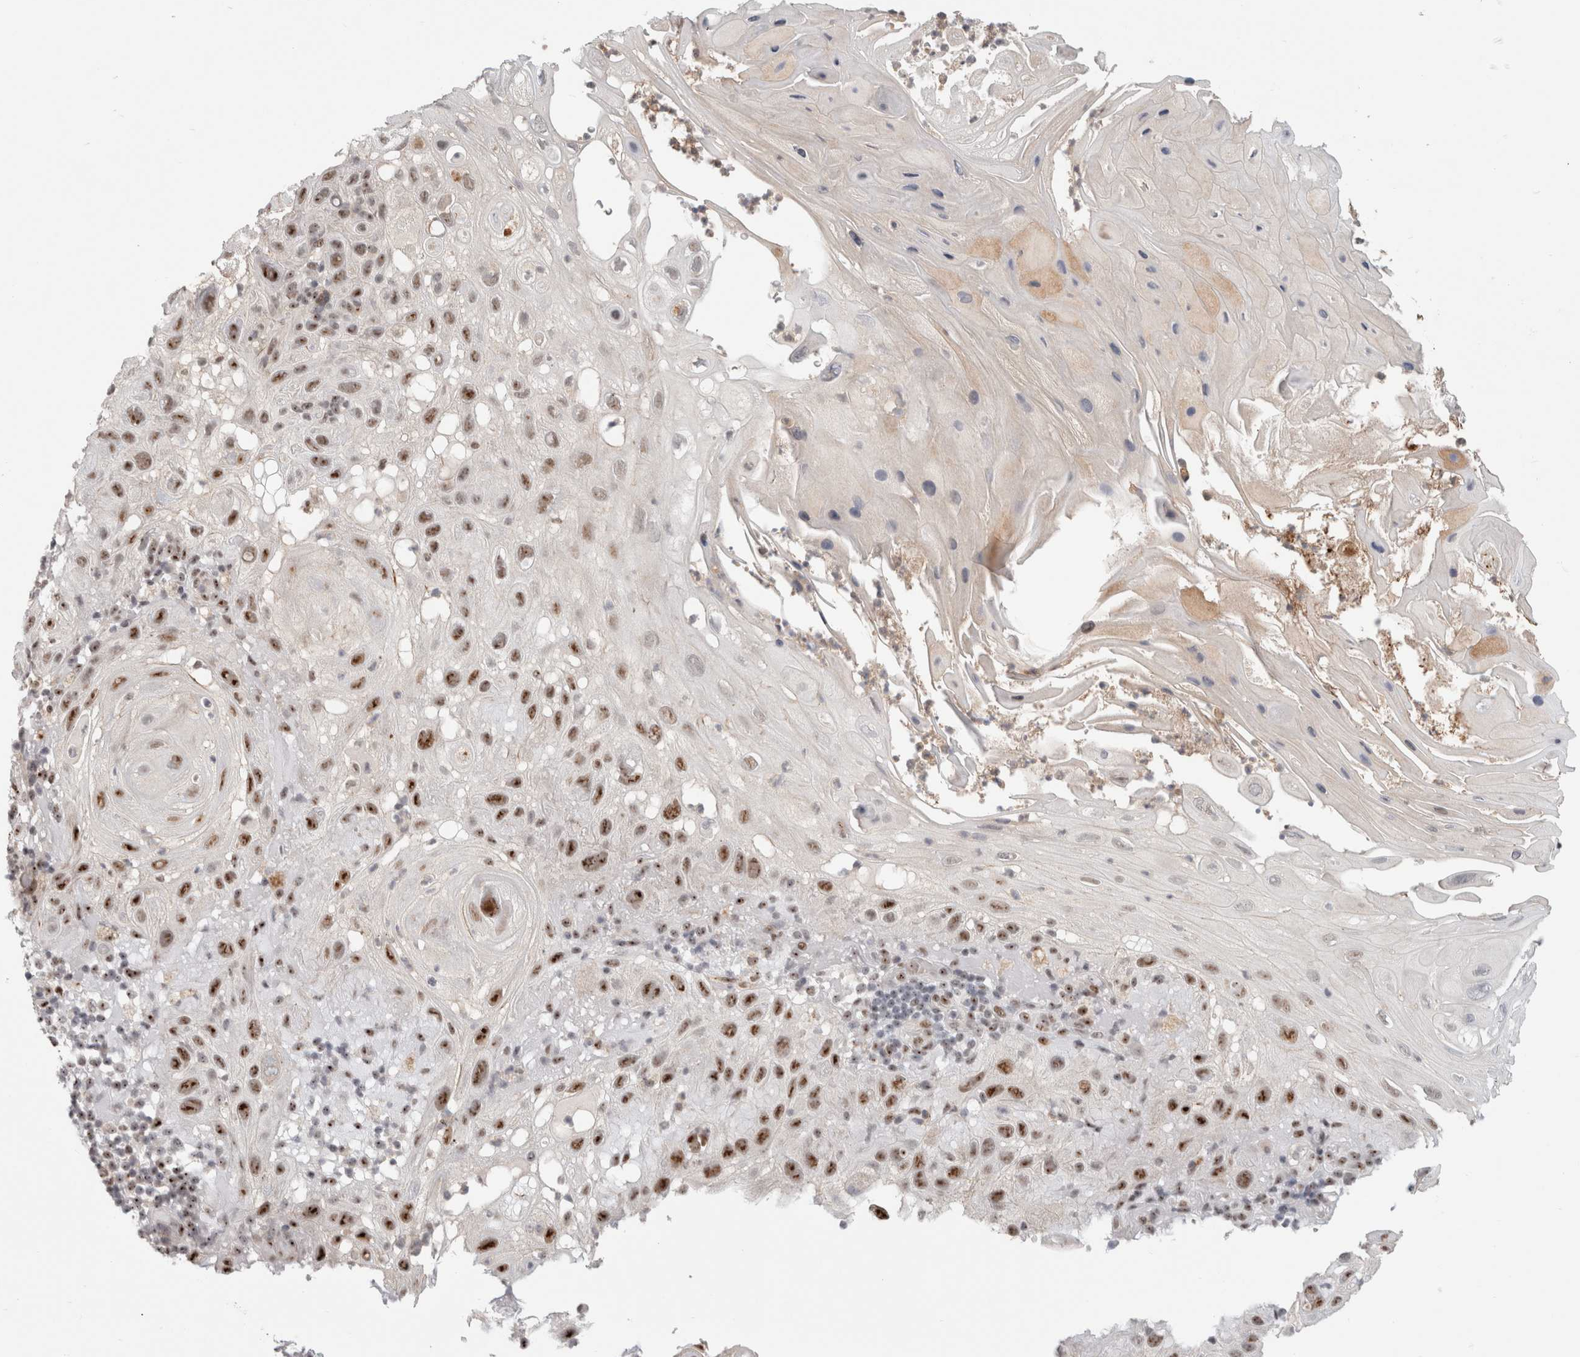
{"staining": {"intensity": "moderate", "quantity": ">75%", "location": "nuclear"}, "tissue": "skin cancer", "cell_type": "Tumor cells", "image_type": "cancer", "snomed": [{"axis": "morphology", "description": "Squamous cell carcinoma, NOS"}, {"axis": "topography", "description": "Skin"}], "caption": "Skin squamous cell carcinoma was stained to show a protein in brown. There is medium levels of moderate nuclear positivity in about >75% of tumor cells.", "gene": "SENP6", "patient": {"sex": "female", "age": 96}}